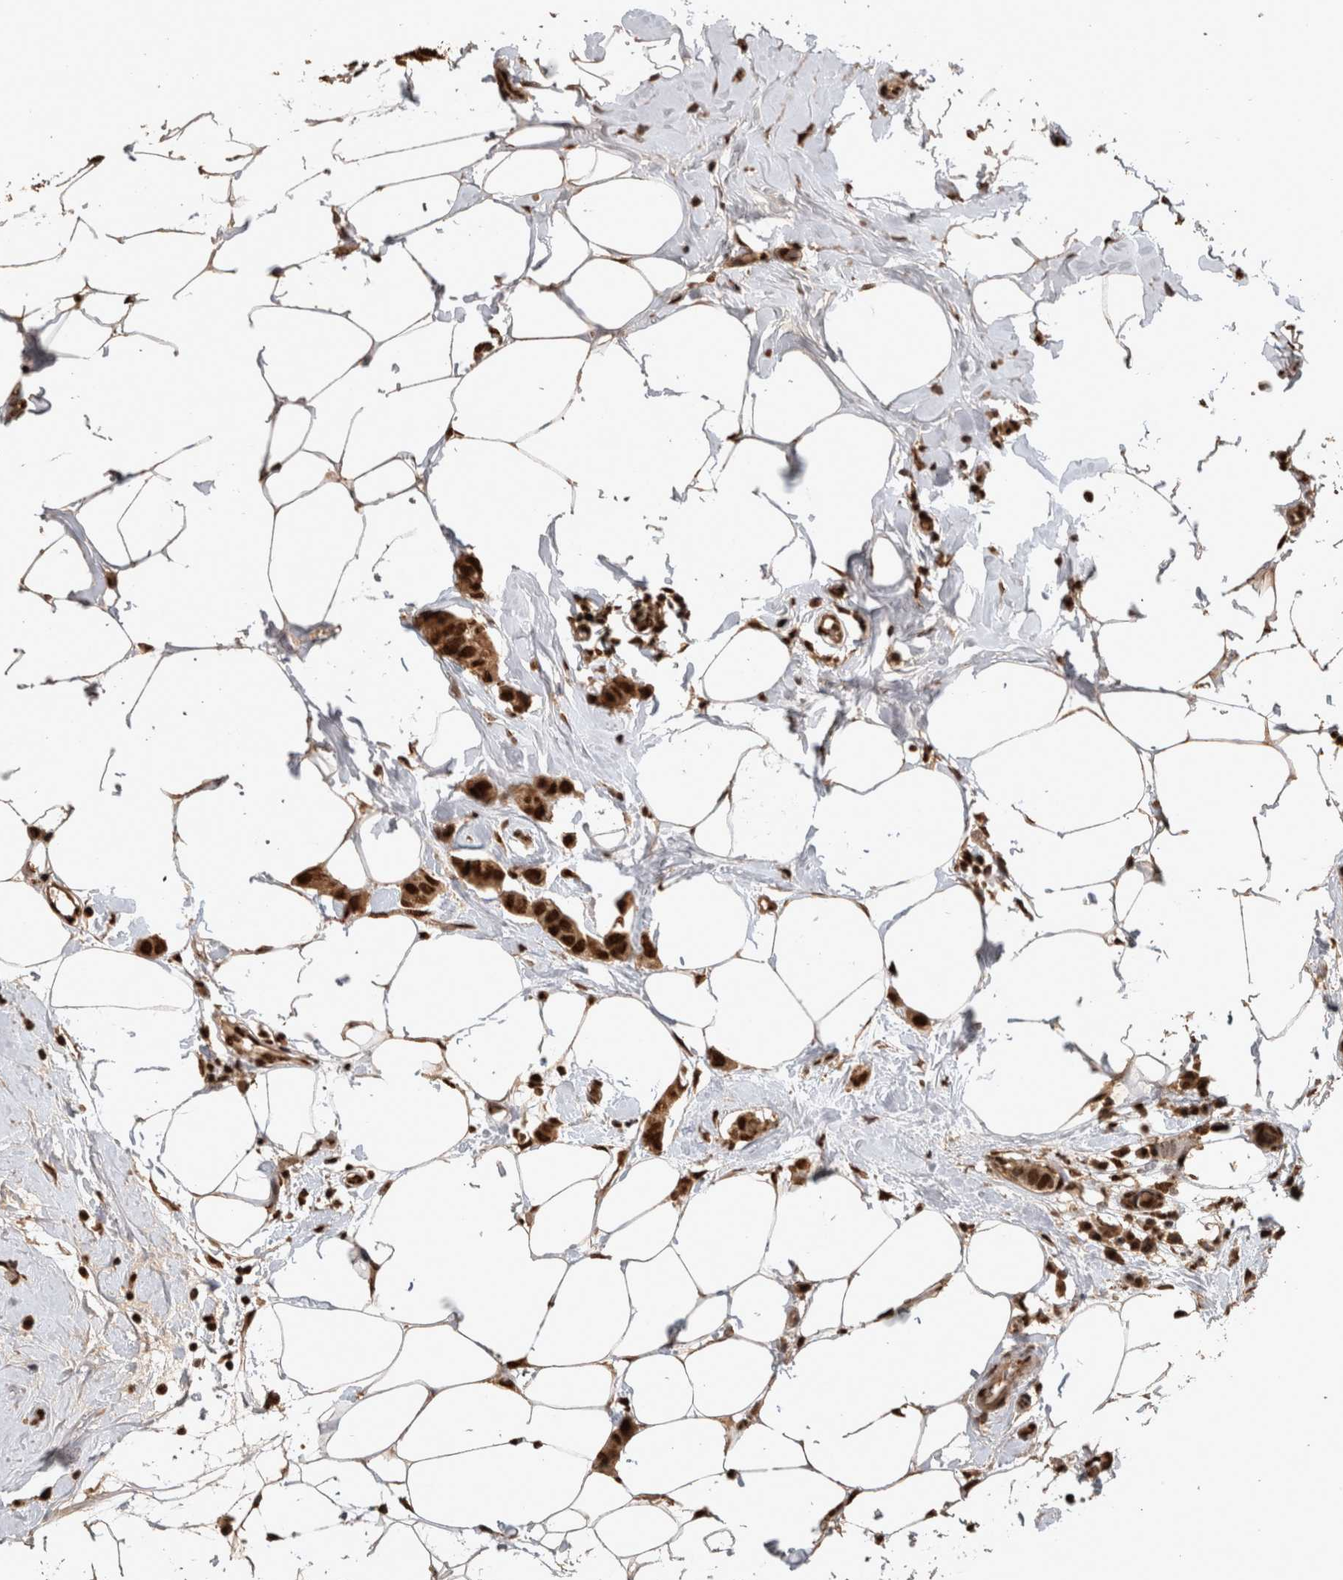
{"staining": {"intensity": "strong", "quantity": ">75%", "location": "nuclear"}, "tissue": "breast cancer", "cell_type": "Tumor cells", "image_type": "cancer", "snomed": [{"axis": "morphology", "description": "Normal tissue, NOS"}, {"axis": "morphology", "description": "Duct carcinoma"}, {"axis": "topography", "description": "Breast"}], "caption": "Immunohistochemistry (IHC) of human invasive ductal carcinoma (breast) exhibits high levels of strong nuclear staining in approximately >75% of tumor cells. (DAB (3,3'-diaminobenzidine) IHC, brown staining for protein, blue staining for nuclei).", "gene": "RAD50", "patient": {"sex": "female", "age": 50}}